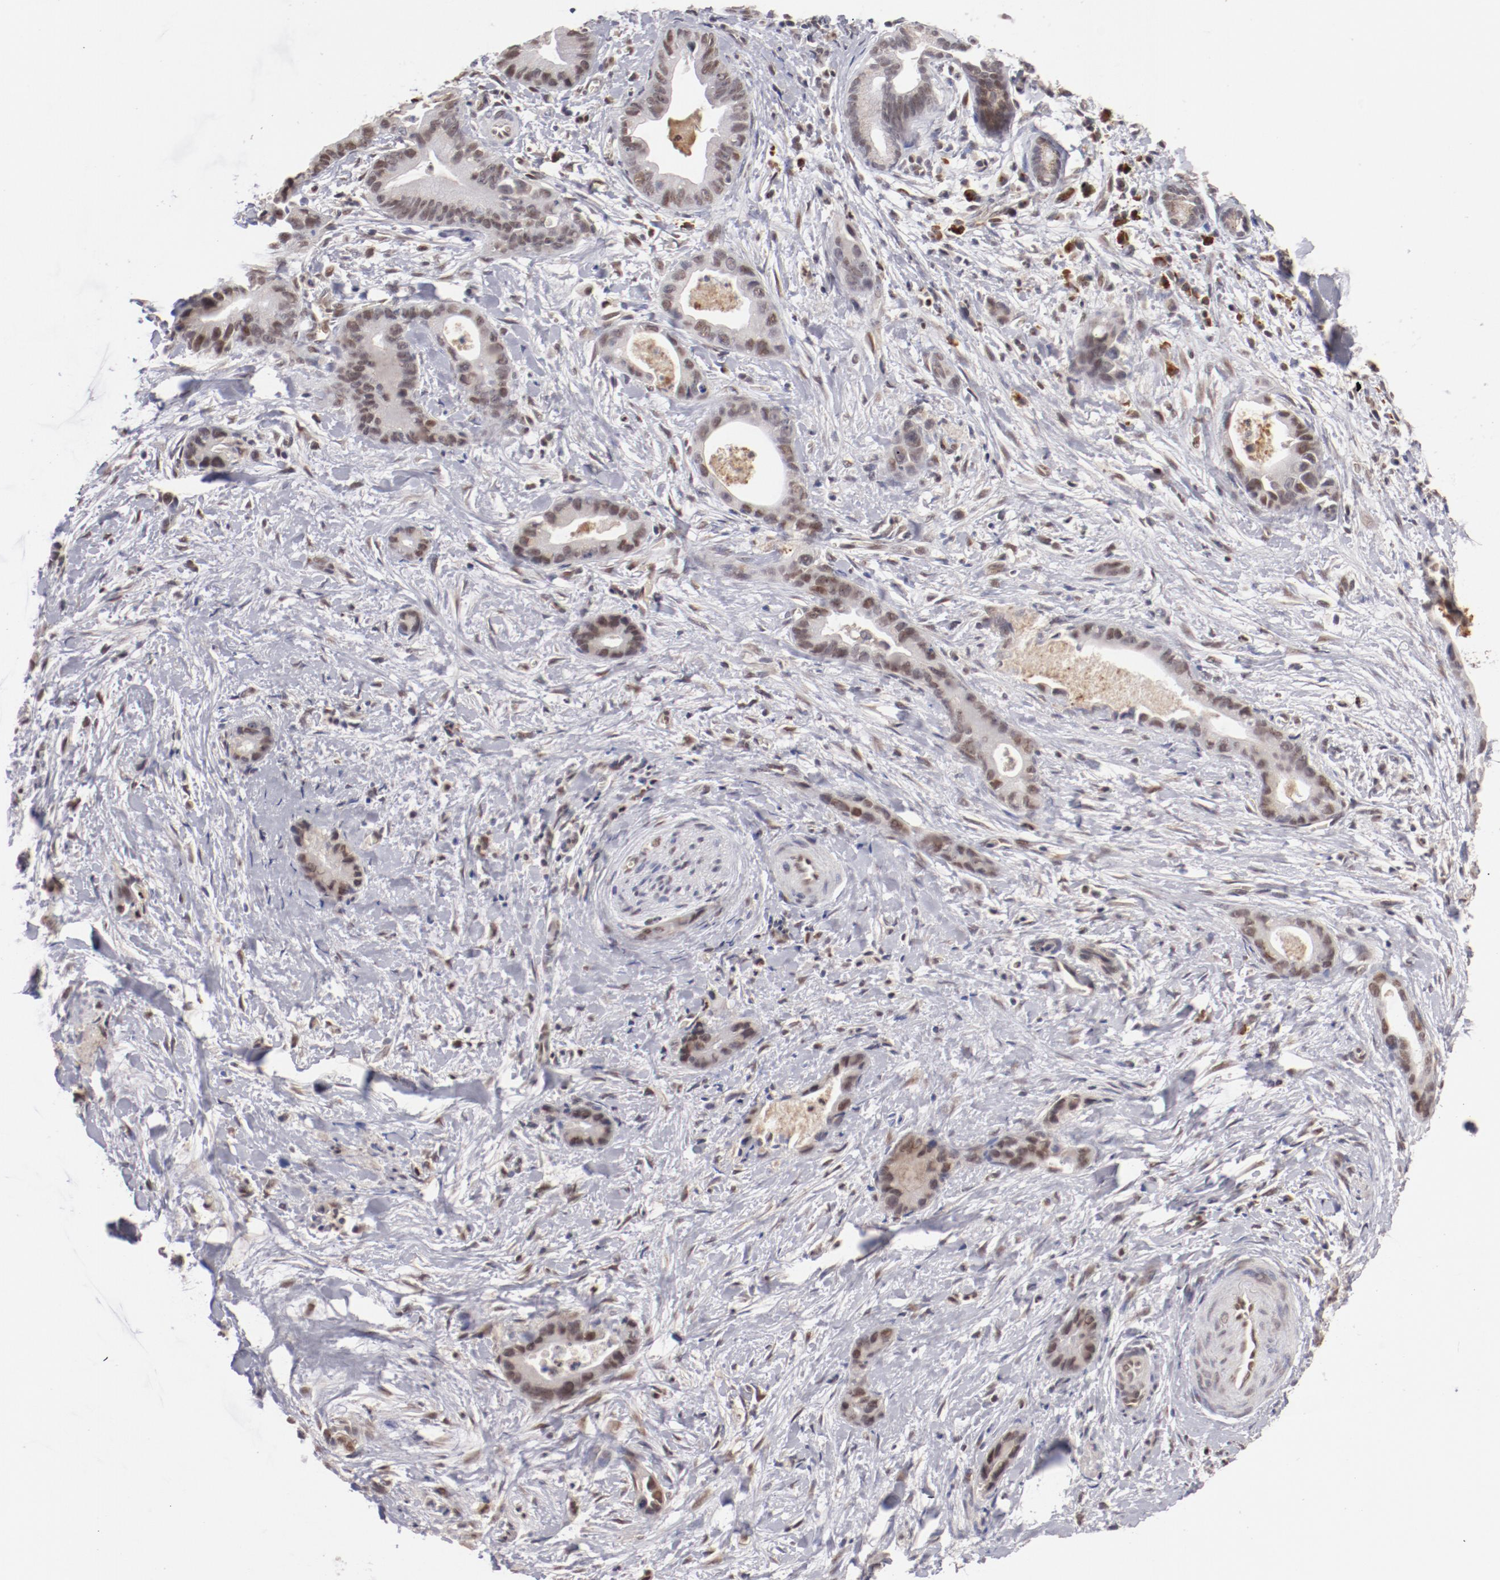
{"staining": {"intensity": "weak", "quantity": "25%-75%", "location": "nuclear"}, "tissue": "liver cancer", "cell_type": "Tumor cells", "image_type": "cancer", "snomed": [{"axis": "morphology", "description": "Cholangiocarcinoma"}, {"axis": "topography", "description": "Liver"}], "caption": "A brown stain highlights weak nuclear expression of a protein in human liver cancer (cholangiocarcinoma) tumor cells.", "gene": "NFE2", "patient": {"sex": "female", "age": 55}}